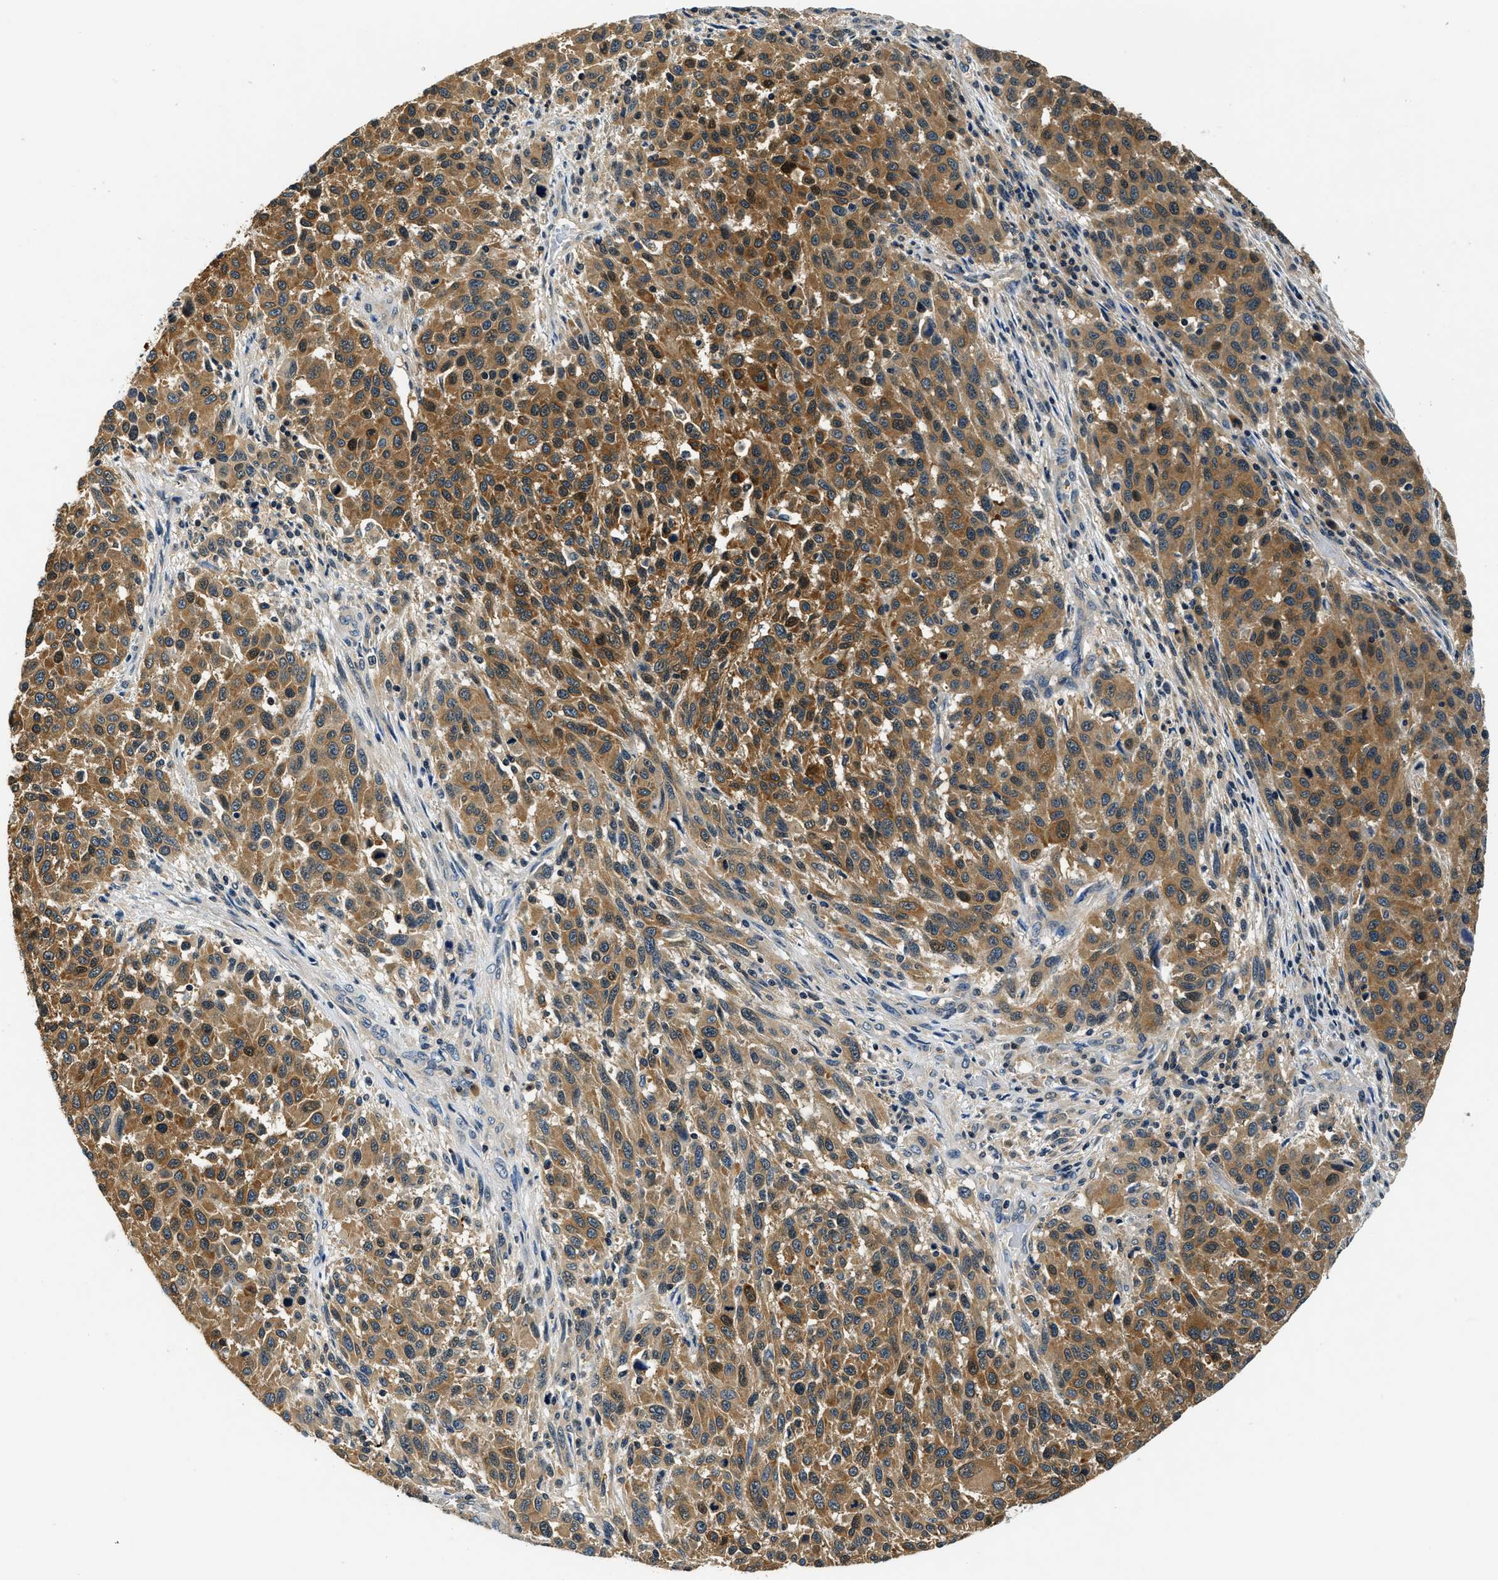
{"staining": {"intensity": "moderate", "quantity": ">75%", "location": "cytoplasmic/membranous"}, "tissue": "melanoma", "cell_type": "Tumor cells", "image_type": "cancer", "snomed": [{"axis": "morphology", "description": "Malignant melanoma, Metastatic site"}, {"axis": "topography", "description": "Lymph node"}], "caption": "DAB (3,3'-diaminobenzidine) immunohistochemical staining of melanoma reveals moderate cytoplasmic/membranous protein positivity in approximately >75% of tumor cells. (Brightfield microscopy of DAB IHC at high magnification).", "gene": "RESF1", "patient": {"sex": "male", "age": 61}}